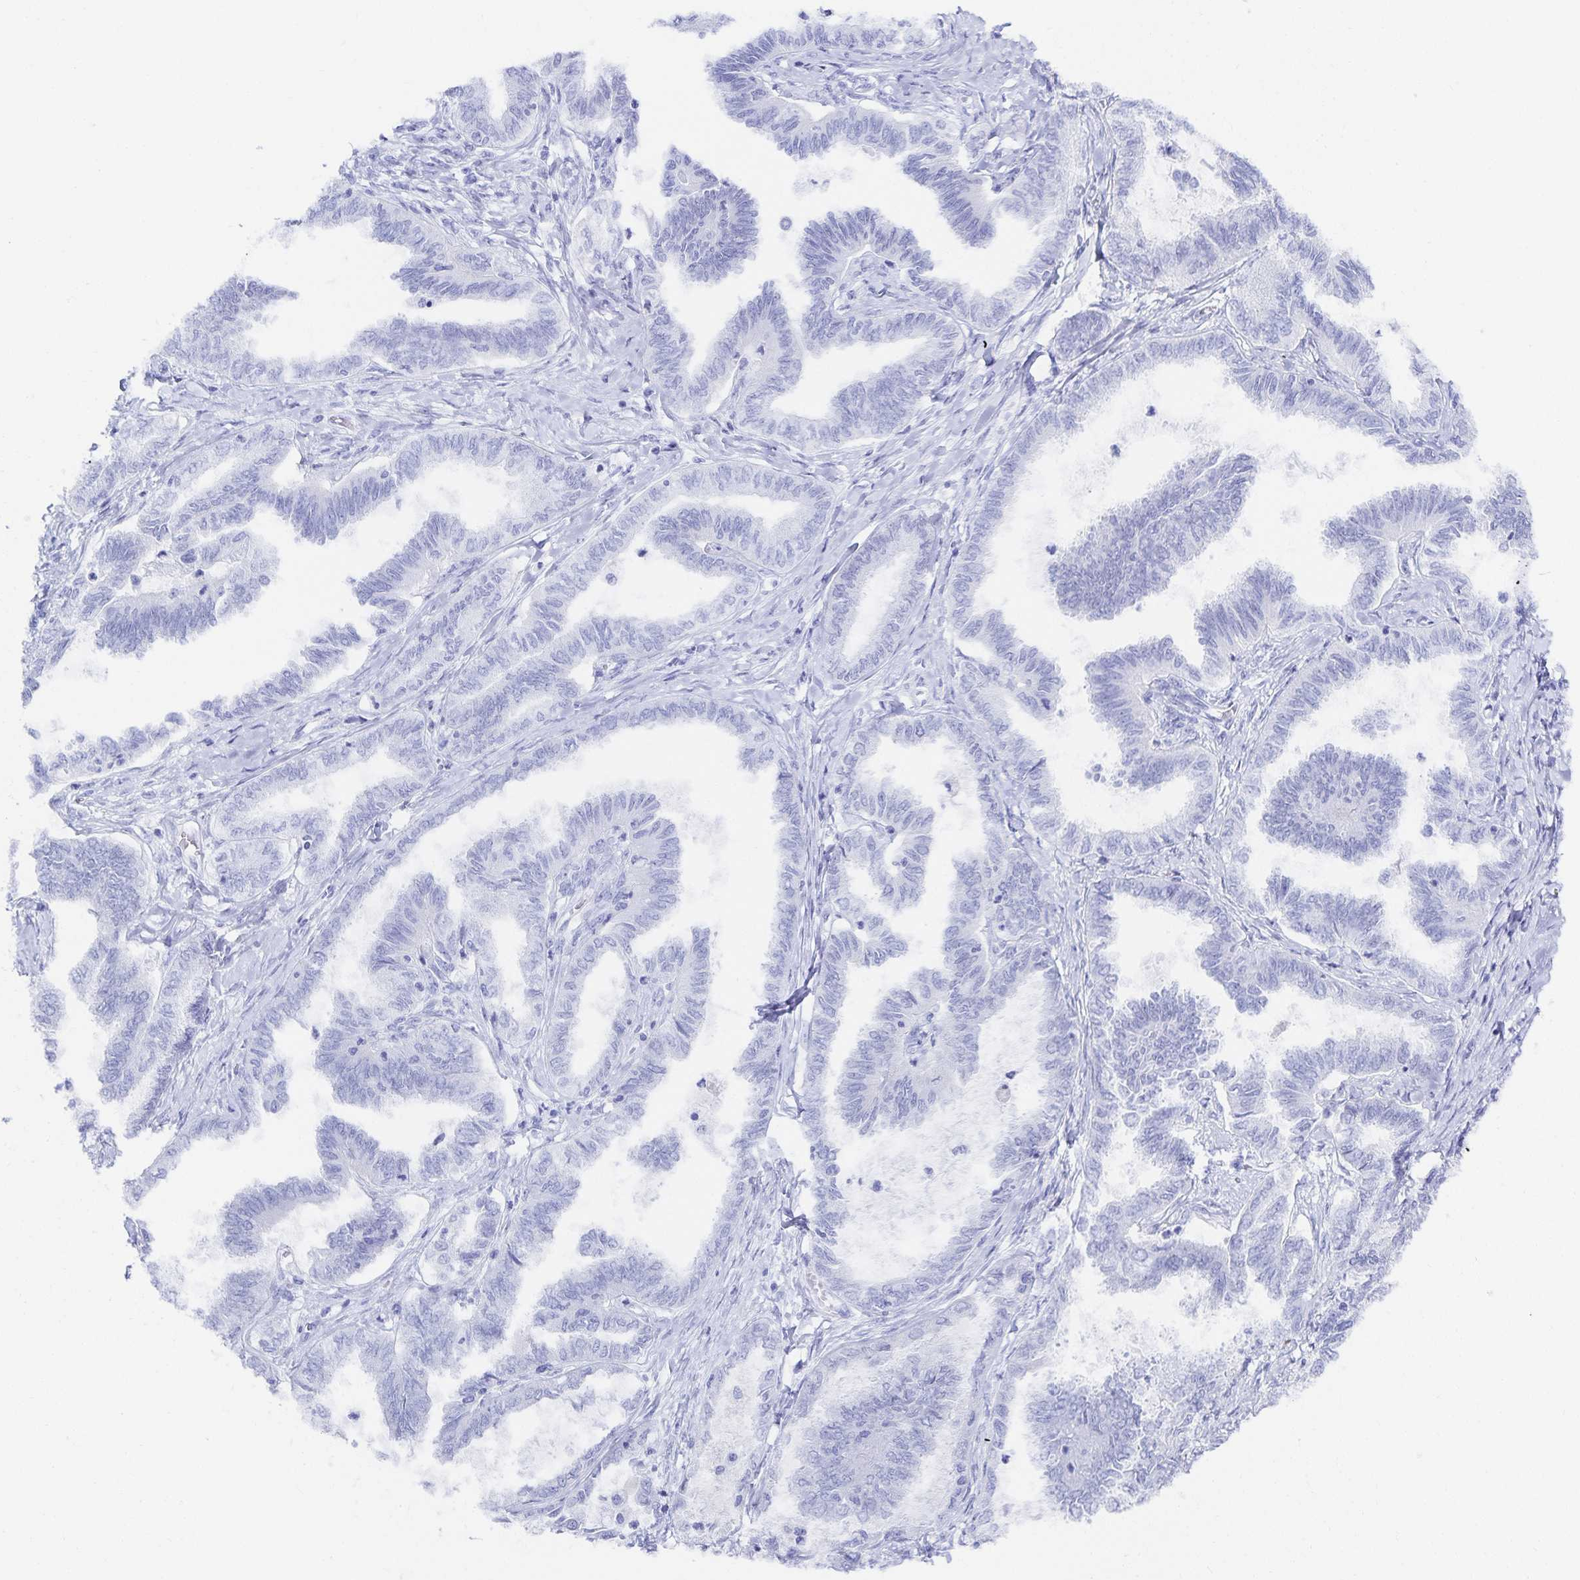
{"staining": {"intensity": "negative", "quantity": "none", "location": "none"}, "tissue": "ovarian cancer", "cell_type": "Tumor cells", "image_type": "cancer", "snomed": [{"axis": "morphology", "description": "Carcinoma, endometroid"}, {"axis": "topography", "description": "Ovary"}], "caption": "Immunohistochemical staining of human endometroid carcinoma (ovarian) shows no significant expression in tumor cells.", "gene": "SNTN", "patient": {"sex": "female", "age": 70}}